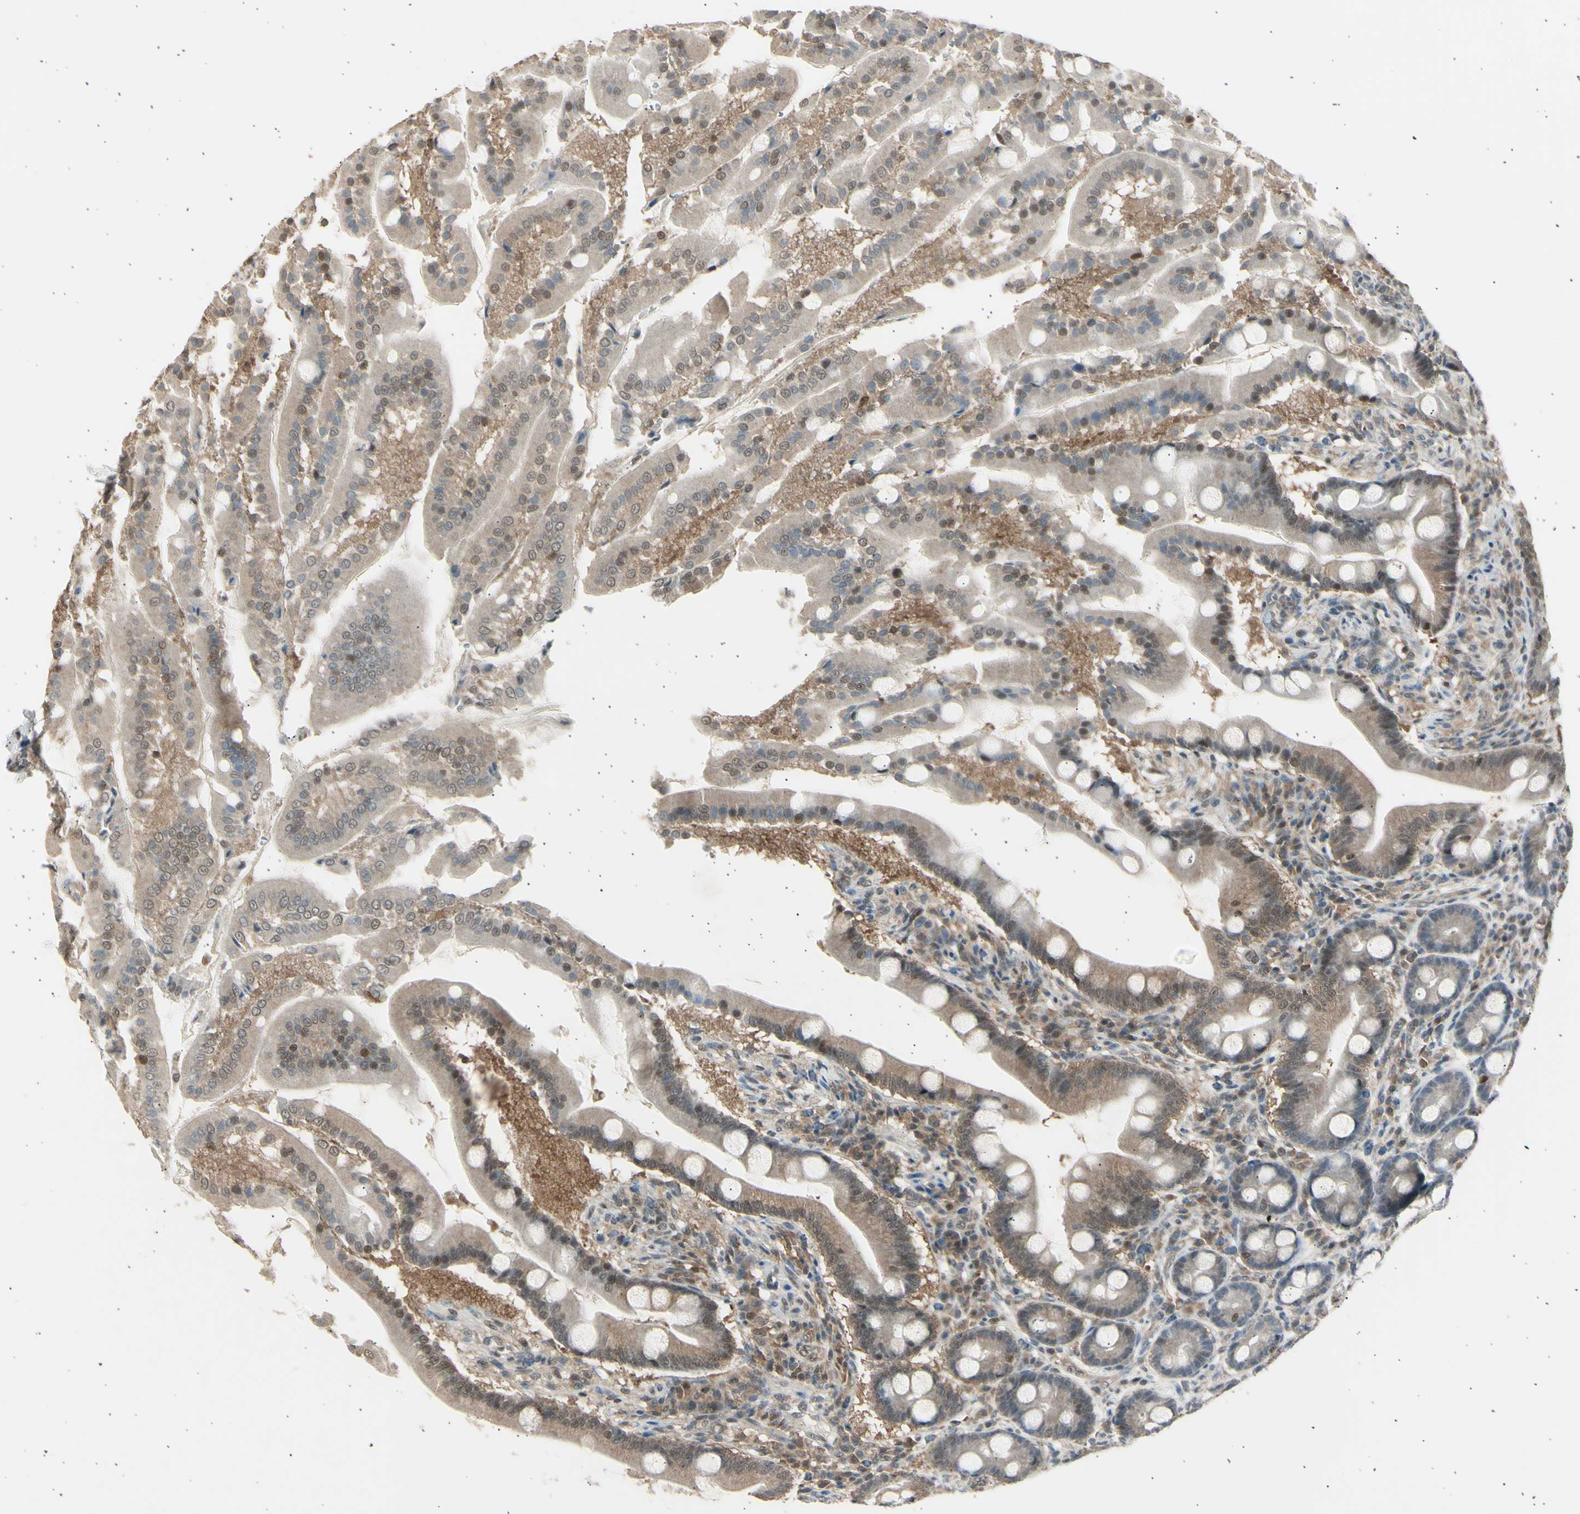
{"staining": {"intensity": "moderate", "quantity": ">75%", "location": "cytoplasmic/membranous,nuclear"}, "tissue": "duodenum", "cell_type": "Glandular cells", "image_type": "normal", "snomed": [{"axis": "morphology", "description": "Normal tissue, NOS"}, {"axis": "topography", "description": "Duodenum"}], "caption": "Immunohistochemistry (IHC) image of benign duodenum: human duodenum stained using immunohistochemistry (IHC) shows medium levels of moderate protein expression localized specifically in the cytoplasmic/membranous,nuclear of glandular cells, appearing as a cytoplasmic/membranous,nuclear brown color.", "gene": "PSMD5", "patient": {"sex": "male", "age": 50}}